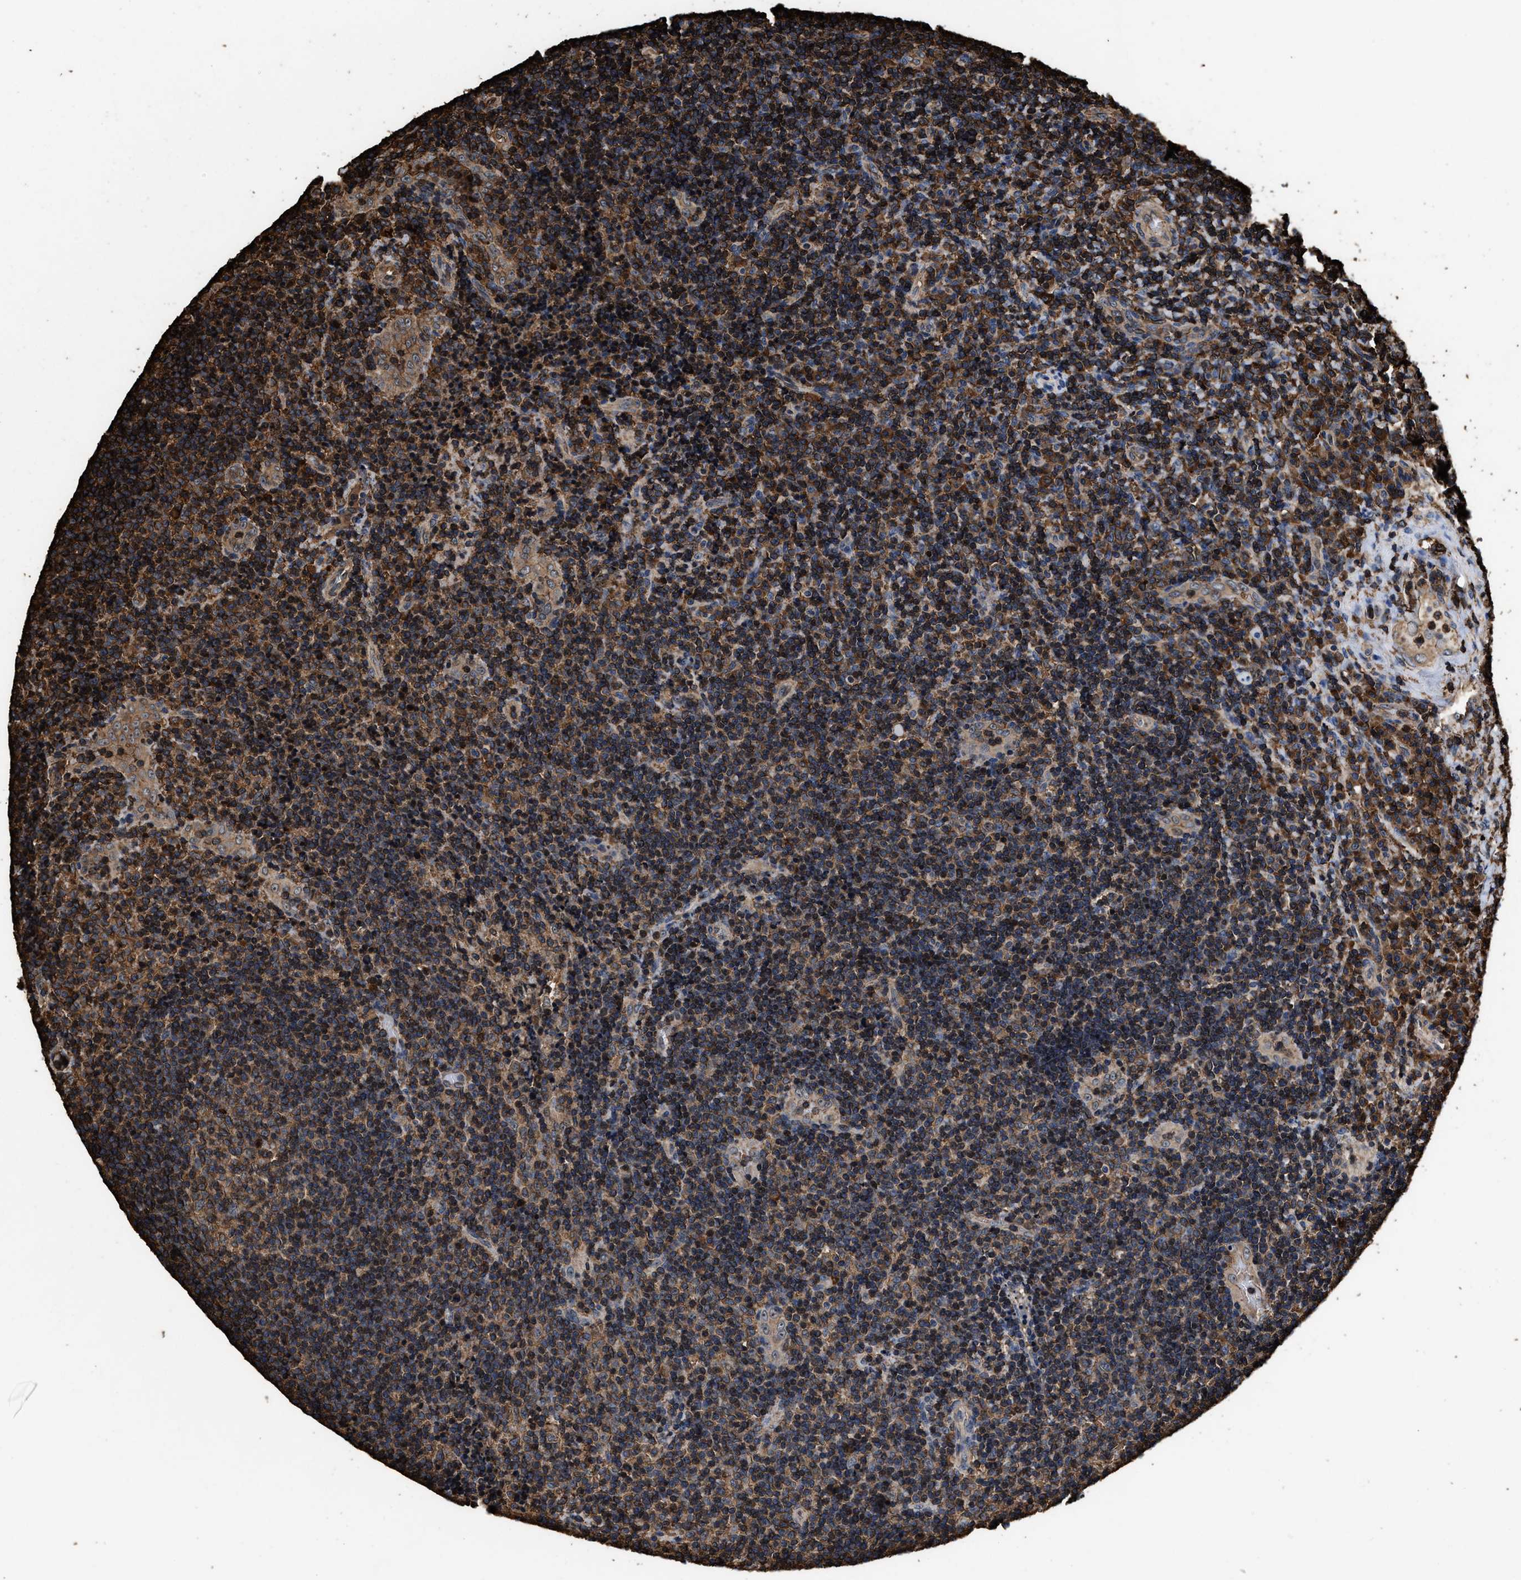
{"staining": {"intensity": "strong", "quantity": ">75%", "location": "cytoplasmic/membranous"}, "tissue": "lymphoma", "cell_type": "Tumor cells", "image_type": "cancer", "snomed": [{"axis": "morphology", "description": "Malignant lymphoma, non-Hodgkin's type, High grade"}, {"axis": "topography", "description": "Tonsil"}], "caption": "Protein analysis of lymphoma tissue reveals strong cytoplasmic/membranous positivity in approximately >75% of tumor cells.", "gene": "KBTBD2", "patient": {"sex": "female", "age": 36}}